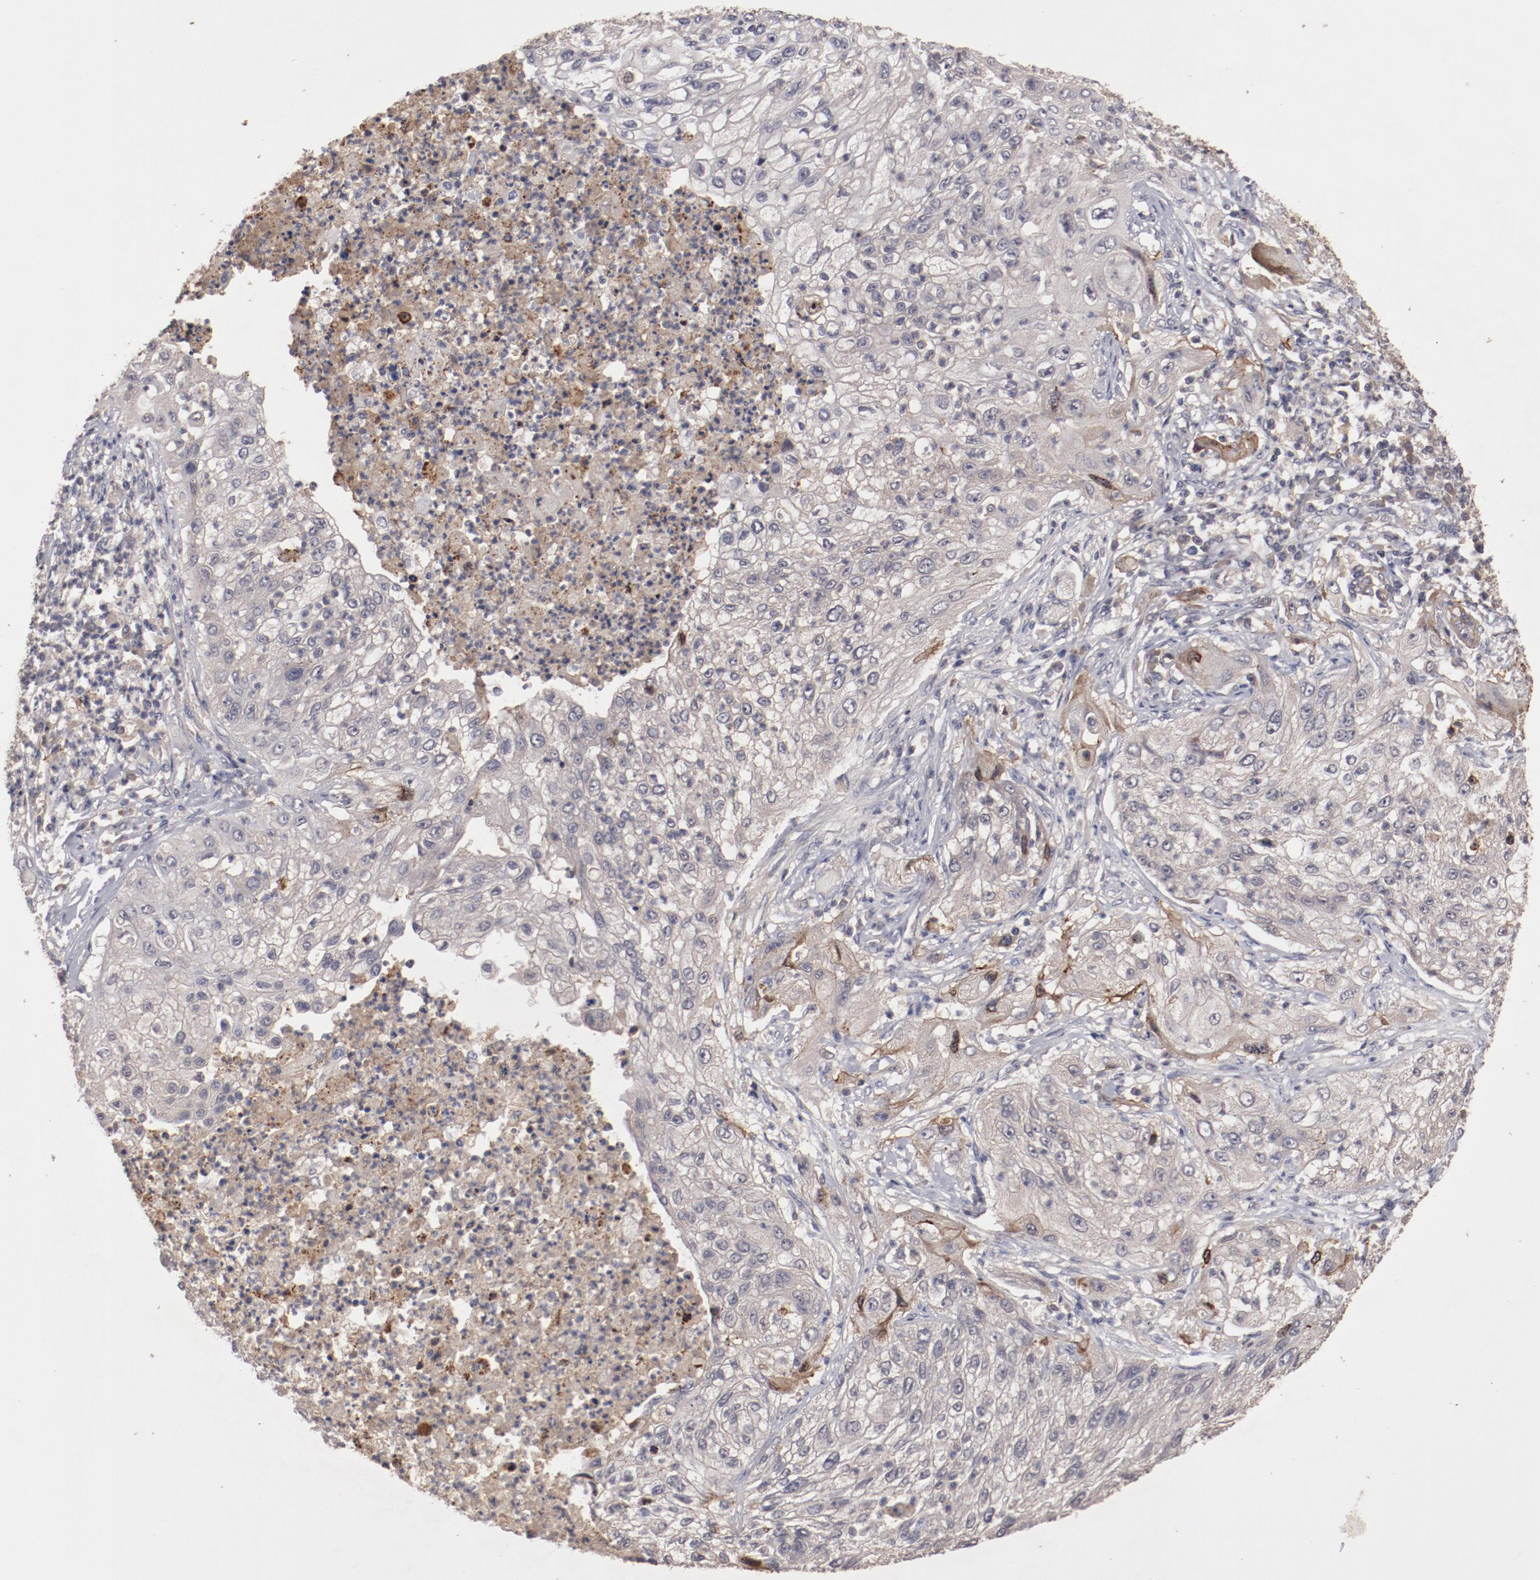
{"staining": {"intensity": "weak", "quantity": ">75%", "location": "cytoplasmic/membranous"}, "tissue": "lung cancer", "cell_type": "Tumor cells", "image_type": "cancer", "snomed": [{"axis": "morphology", "description": "Inflammation, NOS"}, {"axis": "morphology", "description": "Squamous cell carcinoma, NOS"}, {"axis": "topography", "description": "Lymph node"}, {"axis": "topography", "description": "Soft tissue"}, {"axis": "topography", "description": "Lung"}], "caption": "Lung cancer stained with DAB IHC exhibits low levels of weak cytoplasmic/membranous positivity in about >75% of tumor cells.", "gene": "LRRC75B", "patient": {"sex": "male", "age": 66}}